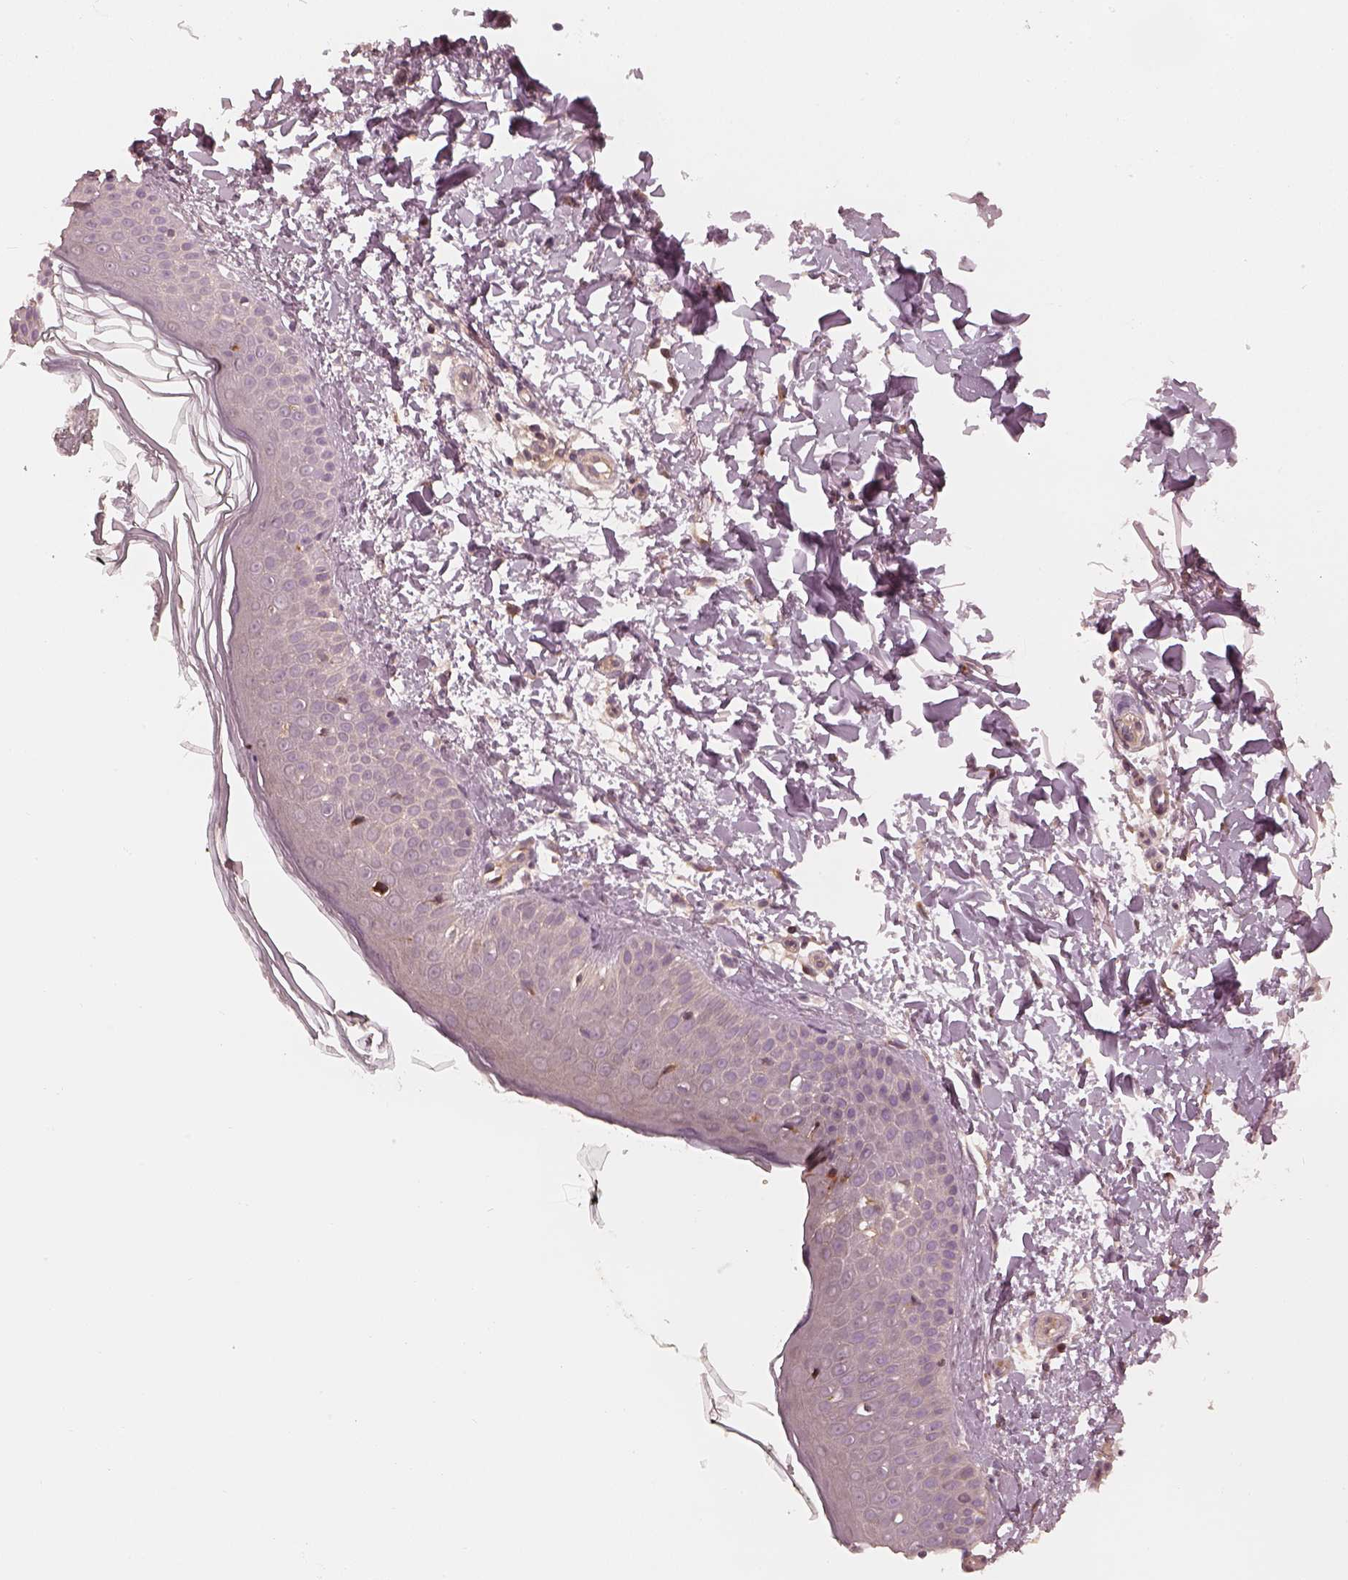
{"staining": {"intensity": "moderate", "quantity": "<25%", "location": "cytoplasmic/membranous"}, "tissue": "skin", "cell_type": "Fibroblasts", "image_type": "normal", "snomed": [{"axis": "morphology", "description": "Normal tissue, NOS"}, {"axis": "topography", "description": "Skin"}], "caption": "Fibroblasts exhibit low levels of moderate cytoplasmic/membranous positivity in about <25% of cells in unremarkable human skin.", "gene": "FAM107B", "patient": {"sex": "female", "age": 62}}